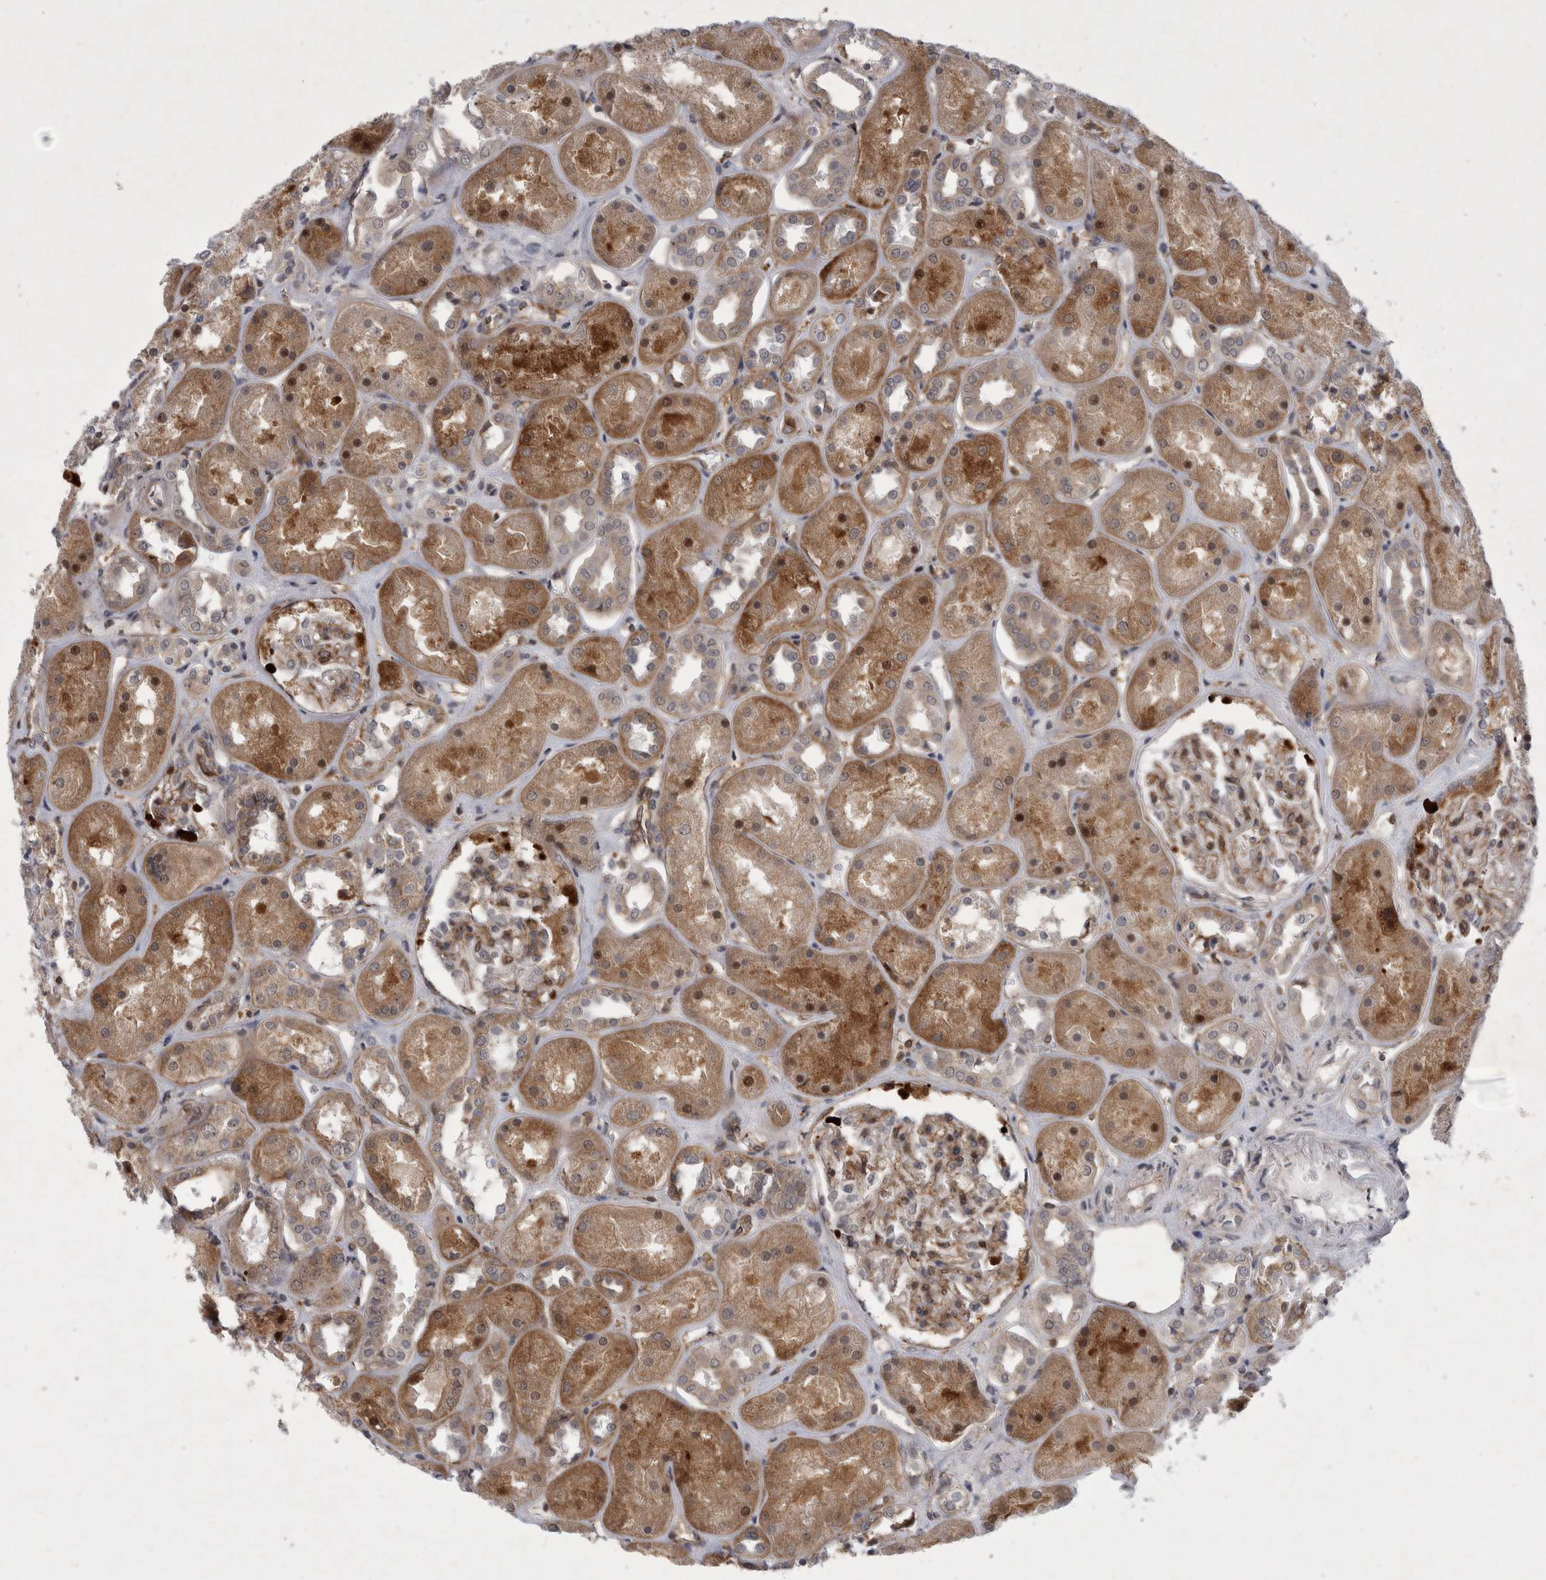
{"staining": {"intensity": "moderate", "quantity": ">75%", "location": "cytoplasmic/membranous,nuclear"}, "tissue": "kidney", "cell_type": "Cells in glomeruli", "image_type": "normal", "snomed": [{"axis": "morphology", "description": "Normal tissue, NOS"}, {"axis": "topography", "description": "Kidney"}], "caption": "Immunohistochemistry (DAB) staining of normal human kidney demonstrates moderate cytoplasmic/membranous,nuclear protein staining in about >75% of cells in glomeruli.", "gene": "PARP11", "patient": {"sex": "male", "age": 70}}